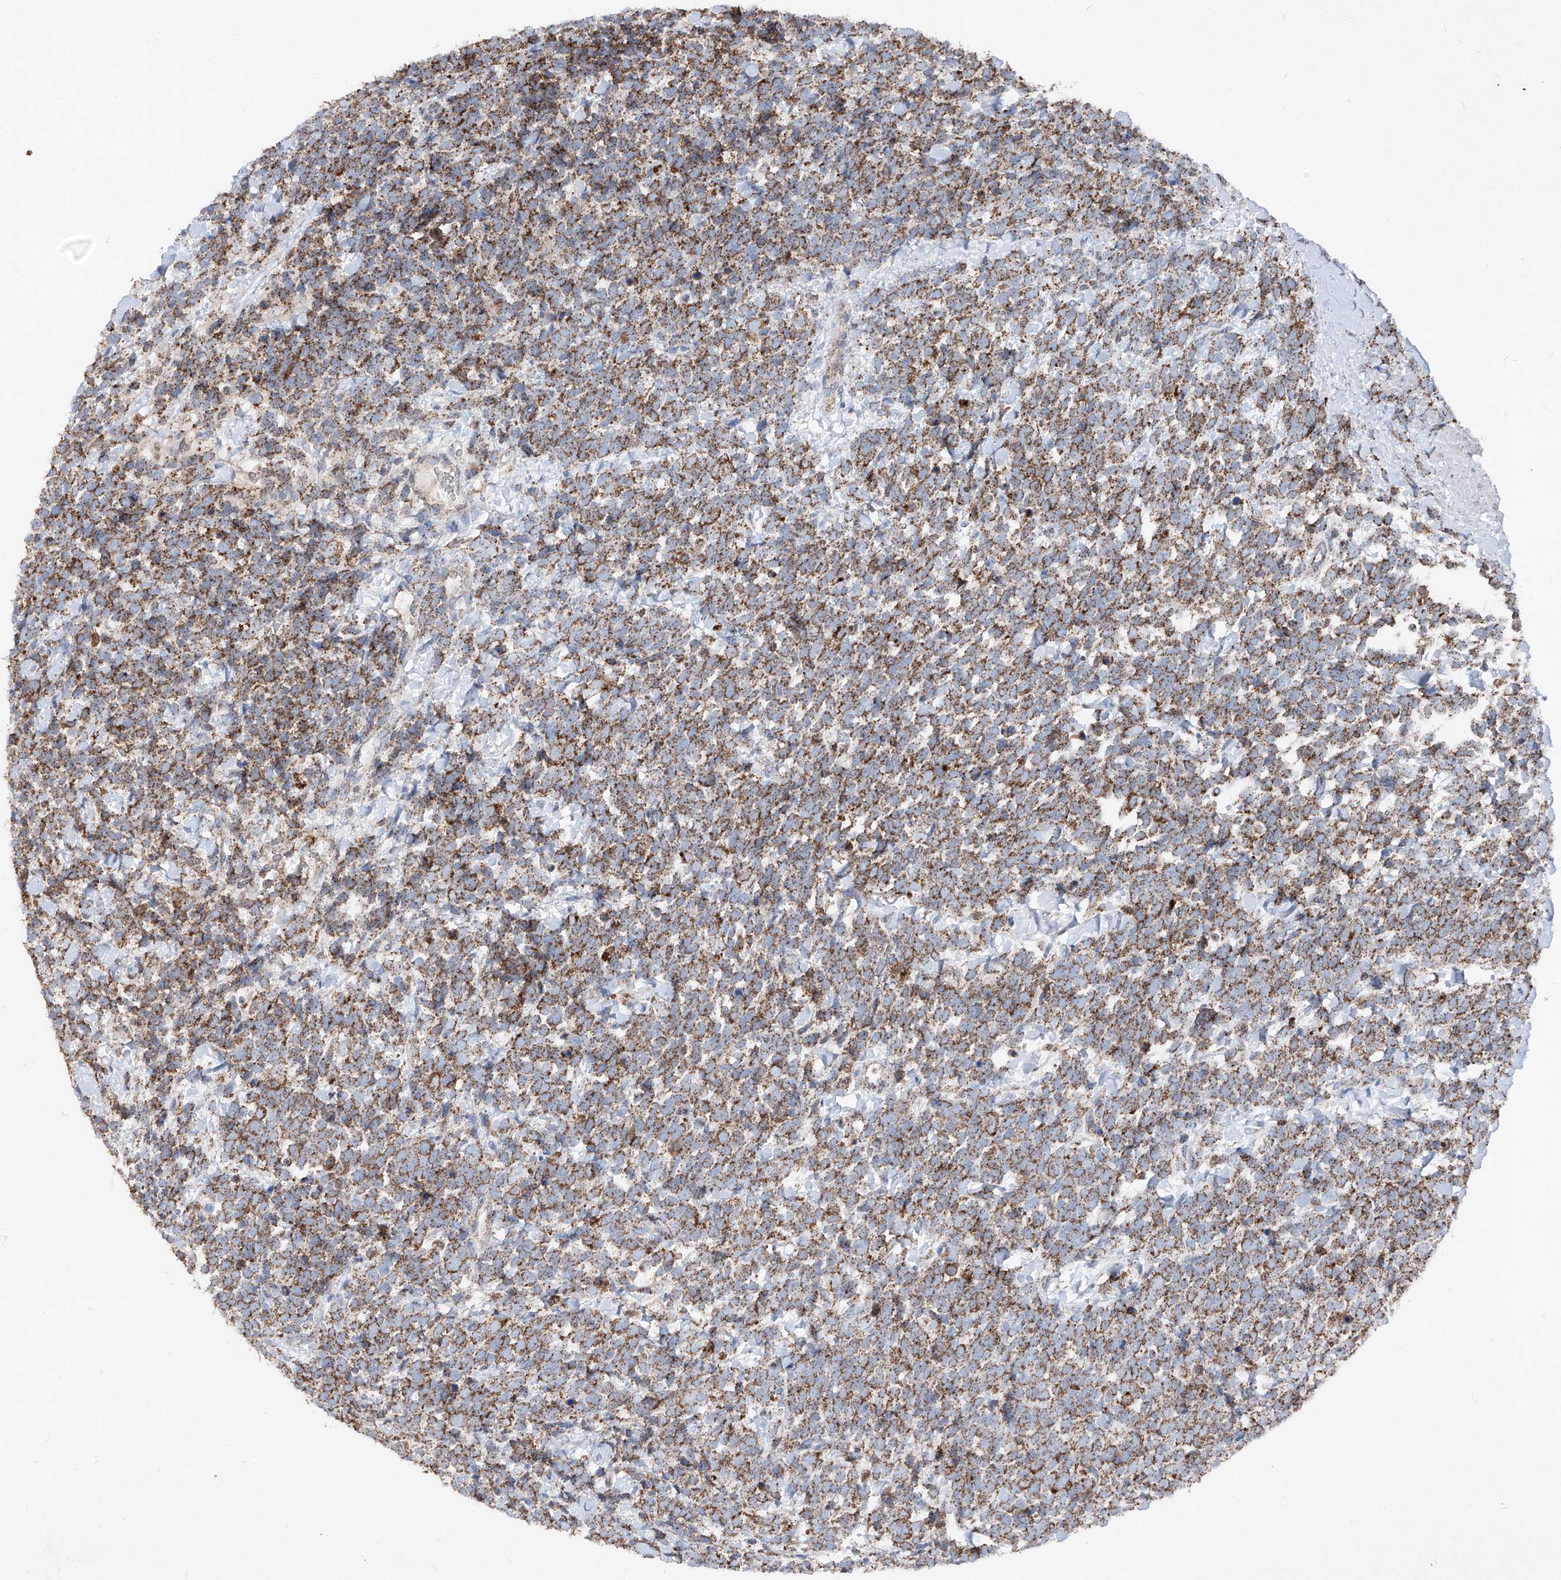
{"staining": {"intensity": "moderate", "quantity": ">75%", "location": "cytoplasmic/membranous"}, "tissue": "urothelial cancer", "cell_type": "Tumor cells", "image_type": "cancer", "snomed": [{"axis": "morphology", "description": "Urothelial carcinoma, High grade"}, {"axis": "topography", "description": "Urinary bladder"}], "caption": "This is a histology image of immunohistochemistry (IHC) staining of urothelial cancer, which shows moderate expression in the cytoplasmic/membranous of tumor cells.", "gene": "ABCD3", "patient": {"sex": "female", "age": 82}}